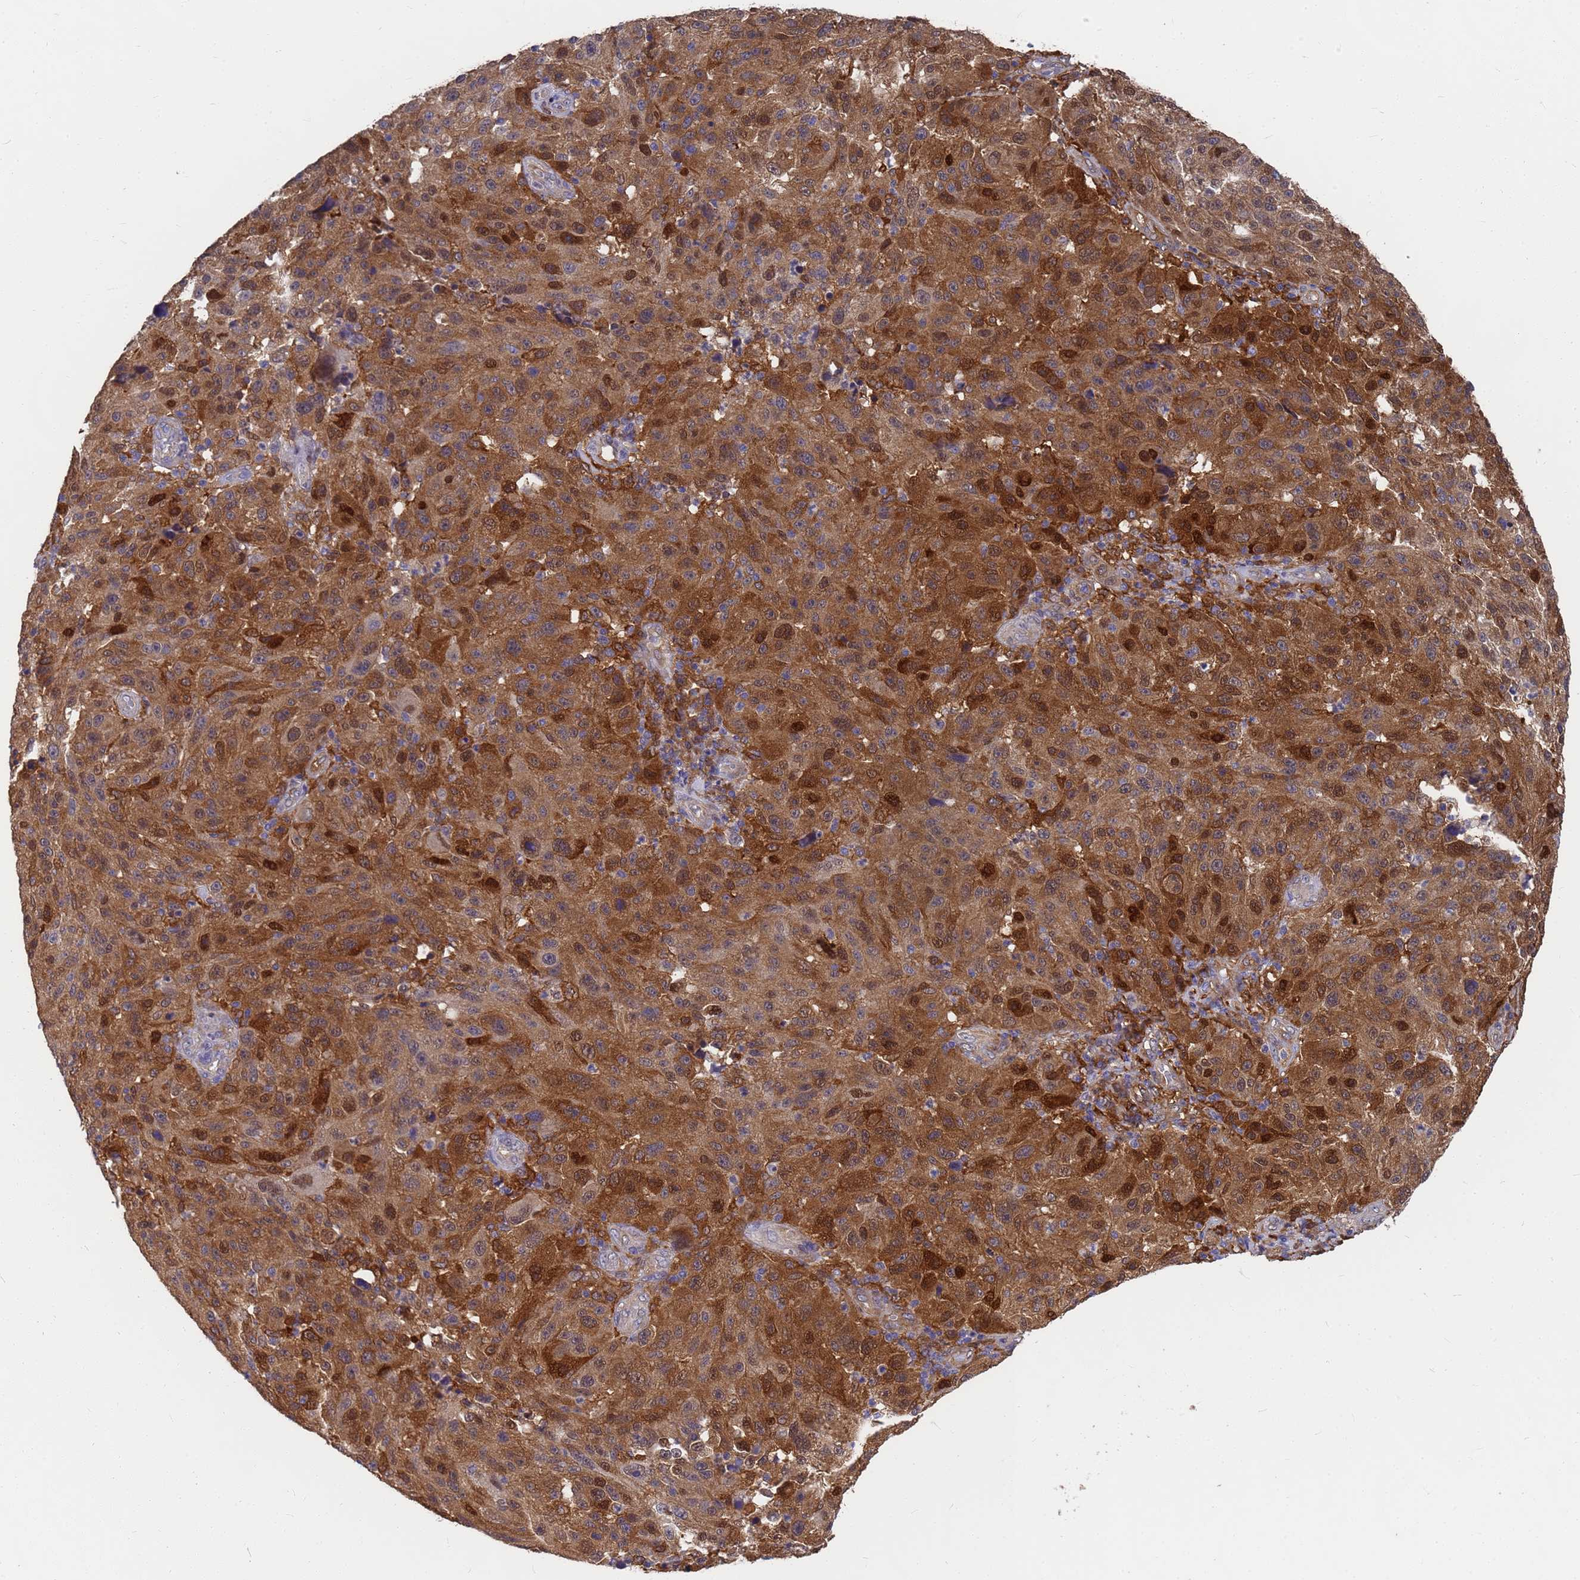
{"staining": {"intensity": "strong", "quantity": "25%-75%", "location": "cytoplasmic/membranous,nuclear"}, "tissue": "melanoma", "cell_type": "Tumor cells", "image_type": "cancer", "snomed": [{"axis": "morphology", "description": "Malignant melanoma, NOS"}, {"axis": "topography", "description": "Skin"}], "caption": "Human melanoma stained with a protein marker shows strong staining in tumor cells.", "gene": "SLC35E2B", "patient": {"sex": "male", "age": 53}}